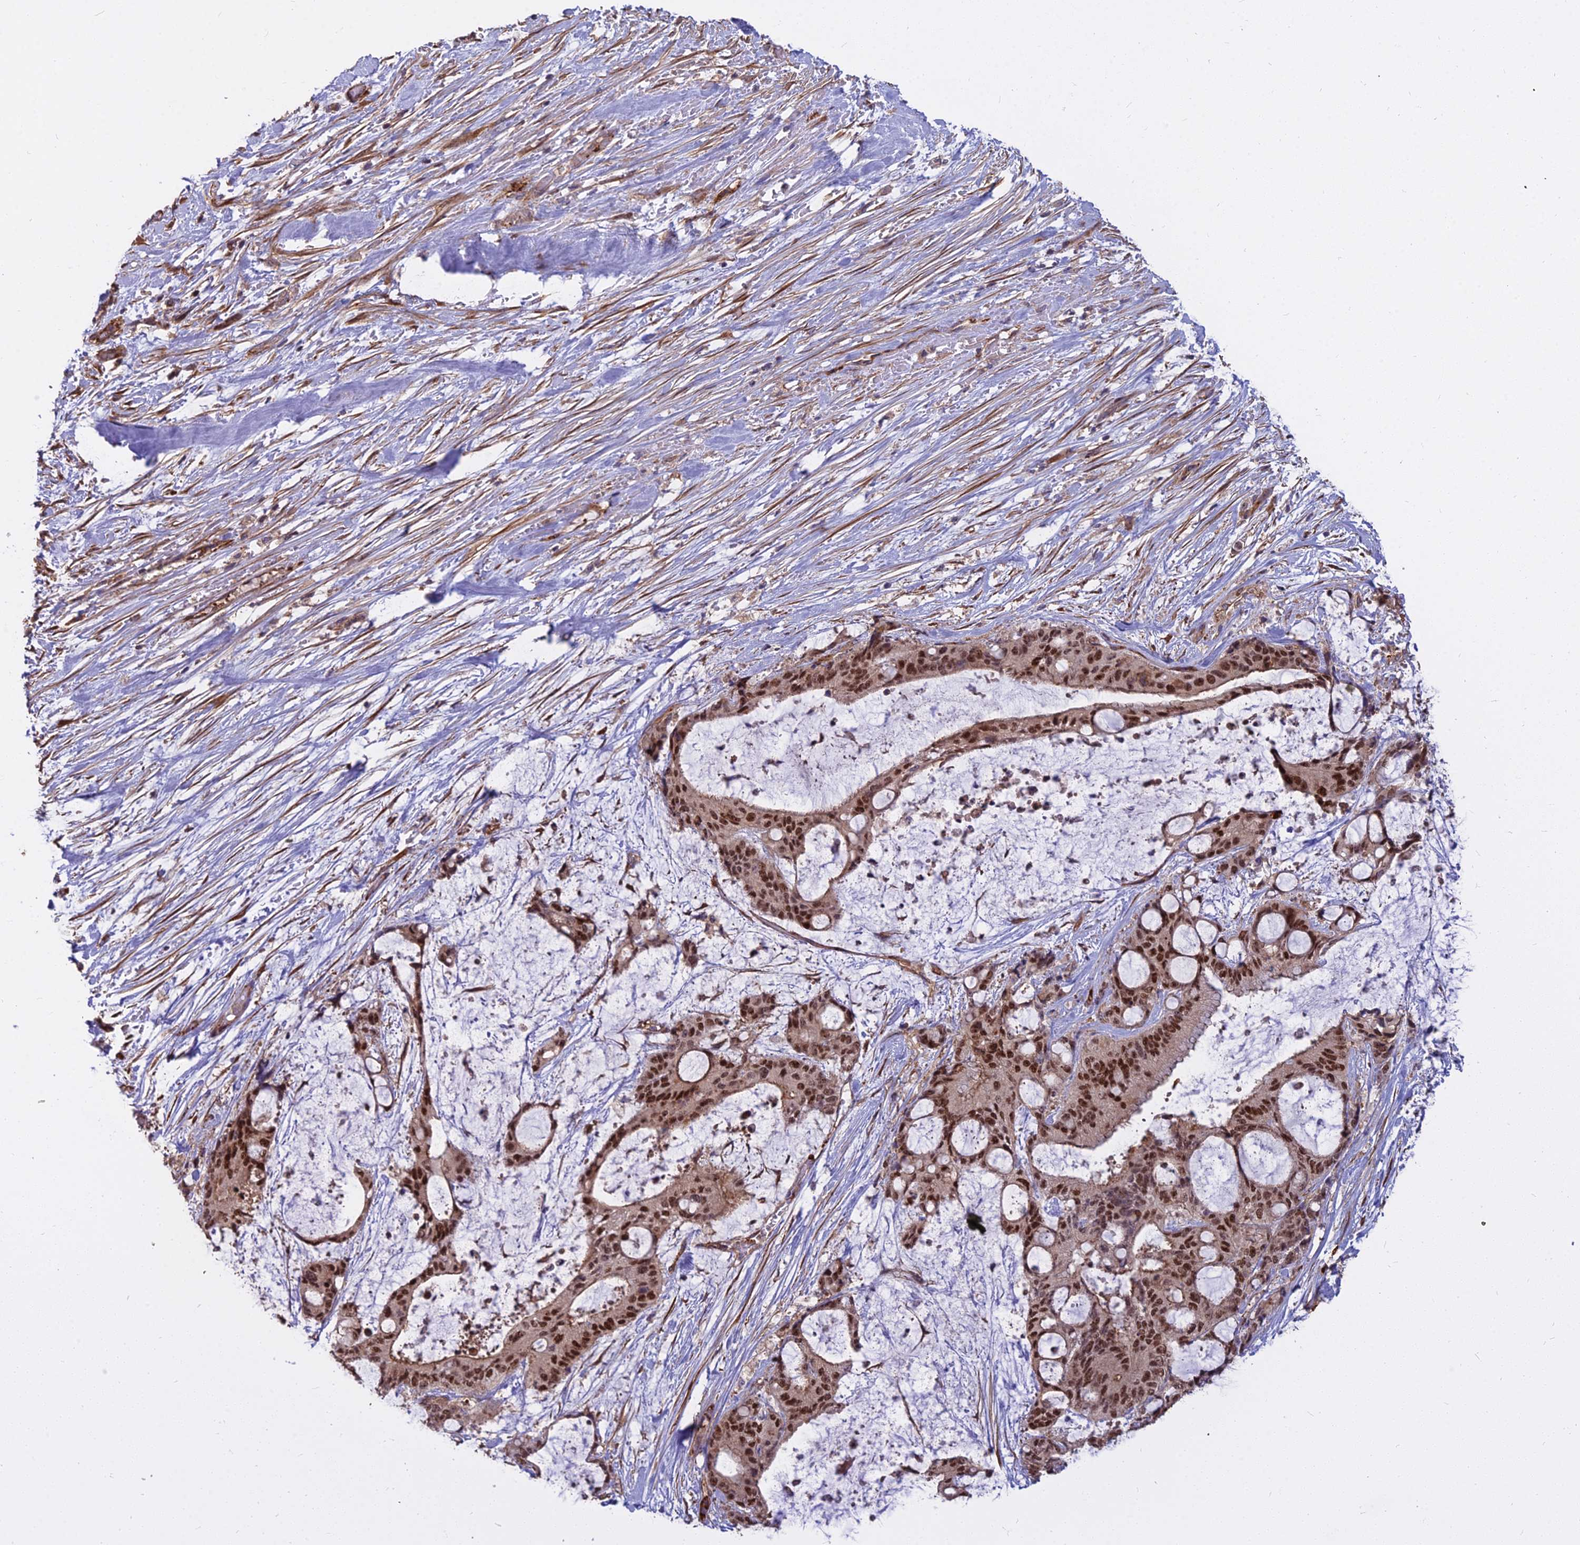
{"staining": {"intensity": "strong", "quantity": ">75%", "location": "cytoplasmic/membranous,nuclear"}, "tissue": "liver cancer", "cell_type": "Tumor cells", "image_type": "cancer", "snomed": [{"axis": "morphology", "description": "Normal tissue, NOS"}, {"axis": "morphology", "description": "Cholangiocarcinoma"}, {"axis": "topography", "description": "Liver"}, {"axis": "topography", "description": "Peripheral nerve tissue"}], "caption": "Cholangiocarcinoma (liver) was stained to show a protein in brown. There is high levels of strong cytoplasmic/membranous and nuclear positivity in about >75% of tumor cells. The staining was performed using DAB to visualize the protein expression in brown, while the nuclei were stained in blue with hematoxylin (Magnification: 20x).", "gene": "TCEA3", "patient": {"sex": "female", "age": 73}}